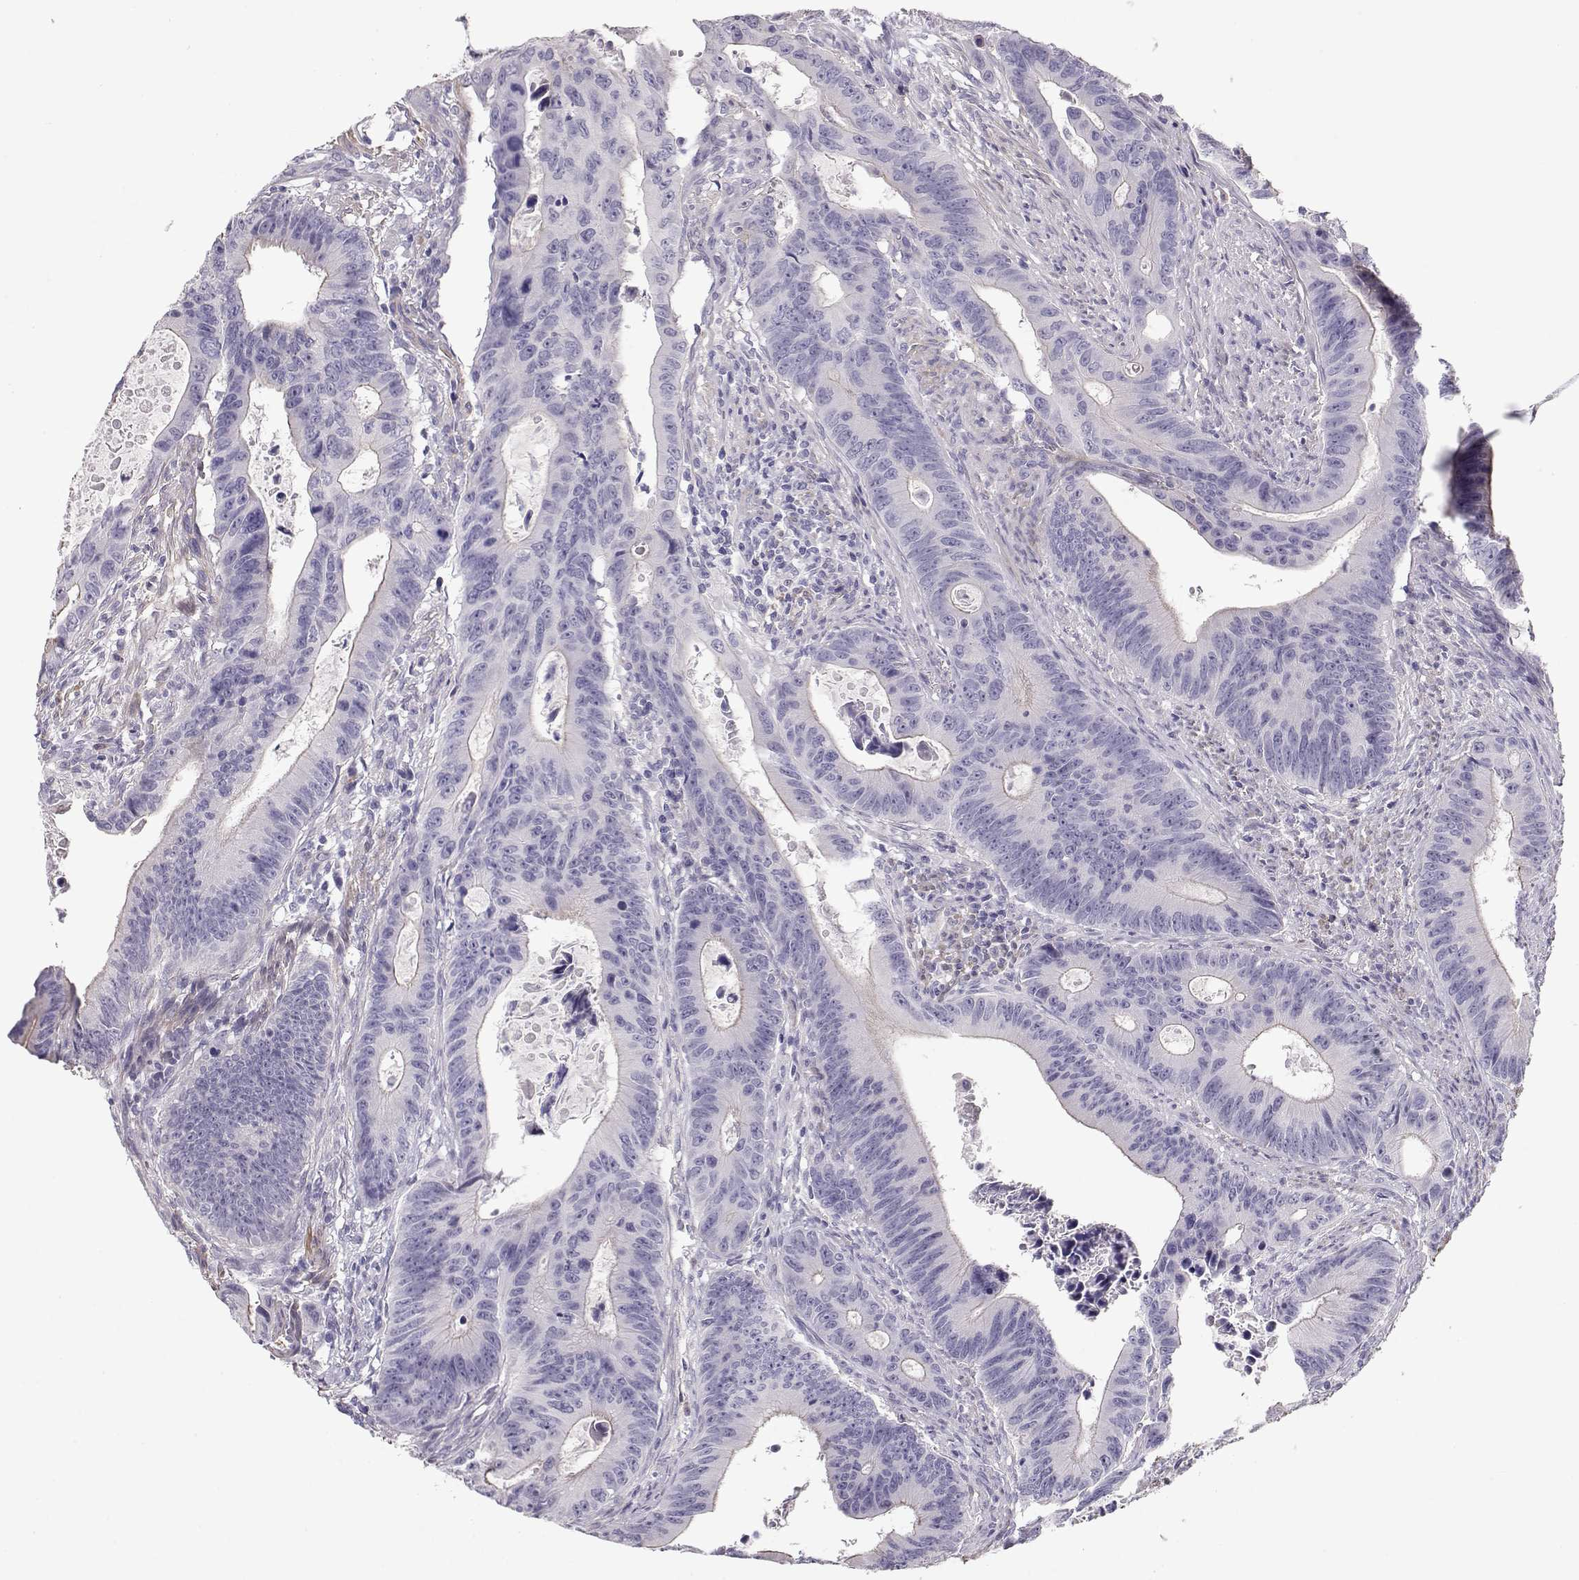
{"staining": {"intensity": "negative", "quantity": "none", "location": "none"}, "tissue": "colorectal cancer", "cell_type": "Tumor cells", "image_type": "cancer", "snomed": [{"axis": "morphology", "description": "Adenocarcinoma, NOS"}, {"axis": "topography", "description": "Colon"}], "caption": "Image shows no protein positivity in tumor cells of colorectal cancer tissue.", "gene": "SLITRK3", "patient": {"sex": "female", "age": 87}}